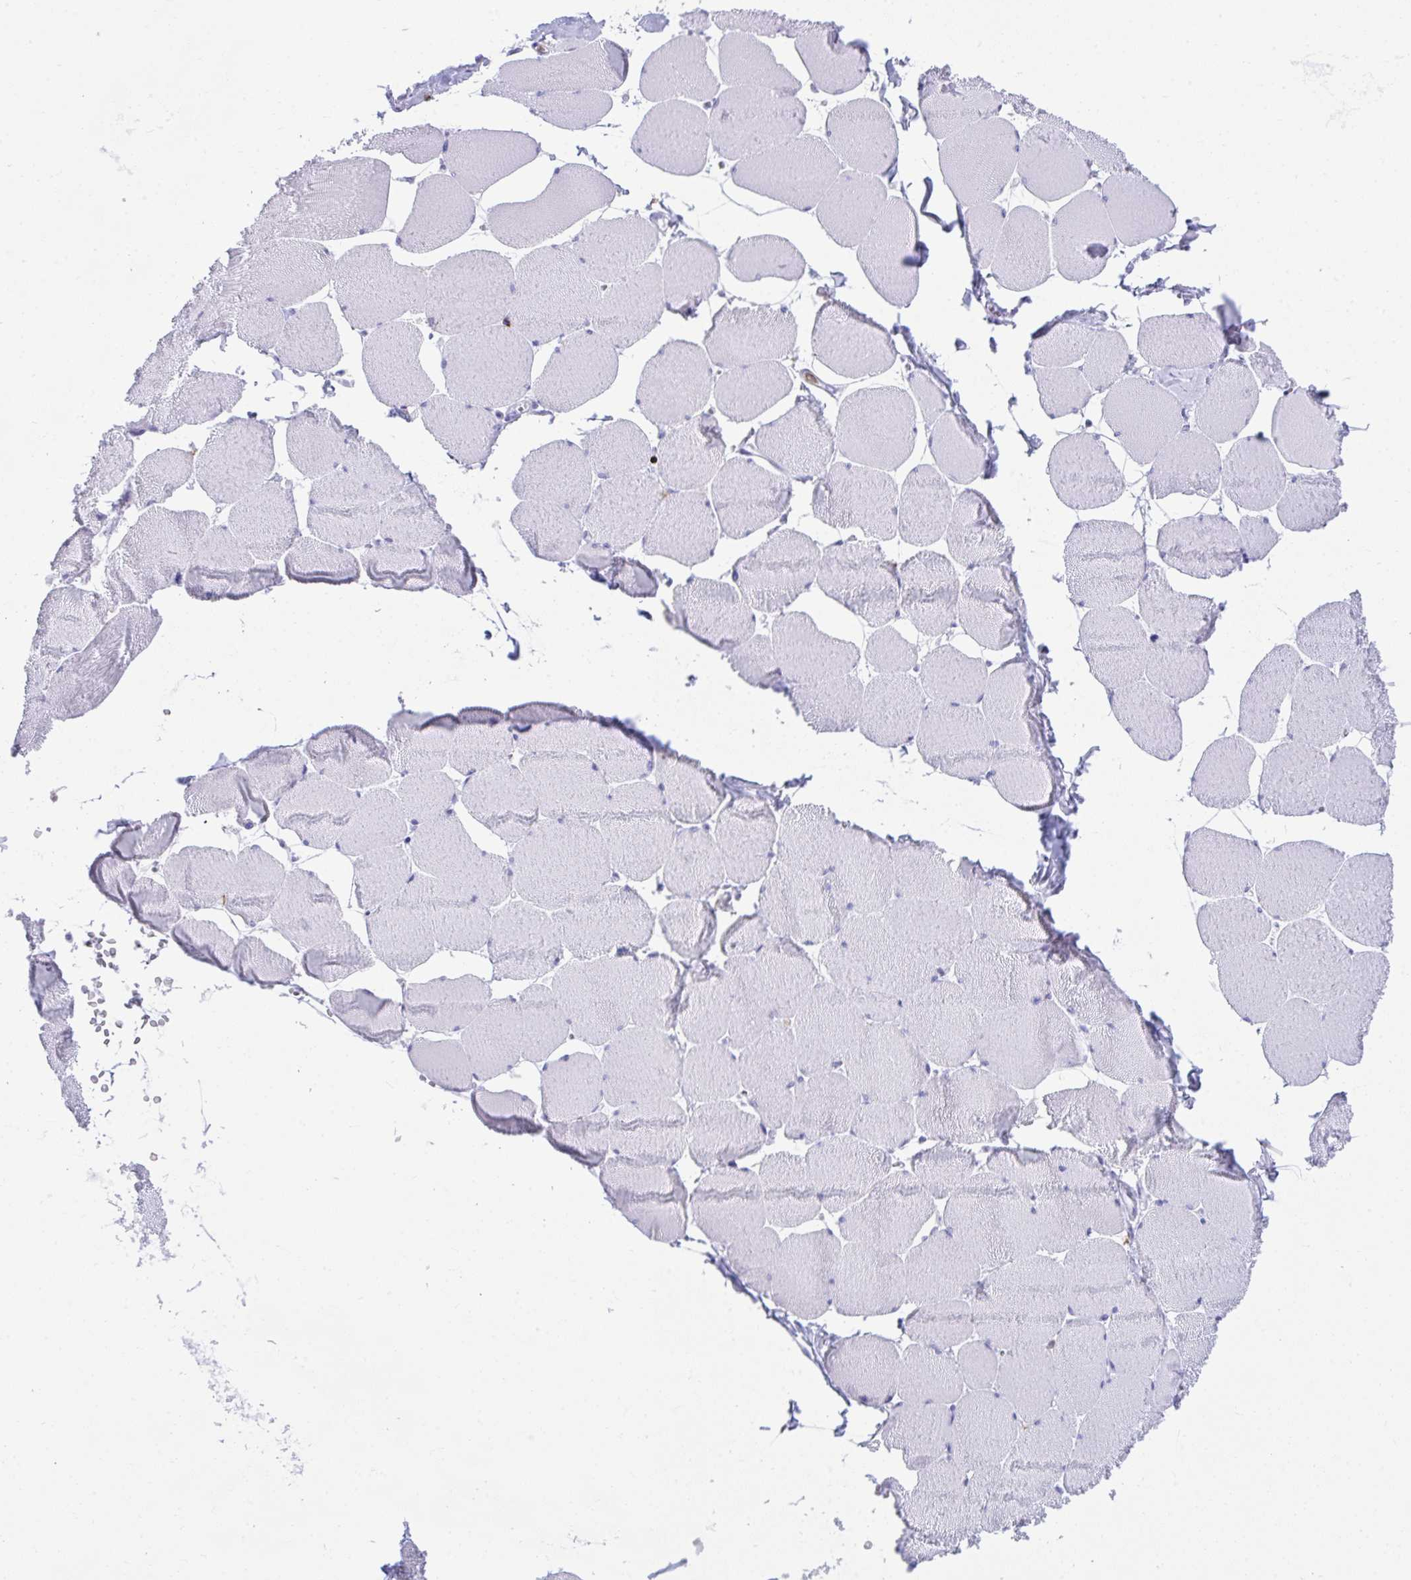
{"staining": {"intensity": "negative", "quantity": "none", "location": "none"}, "tissue": "skeletal muscle", "cell_type": "Myocytes", "image_type": "normal", "snomed": [{"axis": "morphology", "description": "Normal tissue, NOS"}, {"axis": "topography", "description": "Skeletal muscle"}], "caption": "High power microscopy photomicrograph of an IHC image of unremarkable skeletal muscle, revealing no significant positivity in myocytes. The staining is performed using DAB brown chromogen with nuclei counter-stained in using hematoxylin.", "gene": "SPN", "patient": {"sex": "female", "age": 75}}